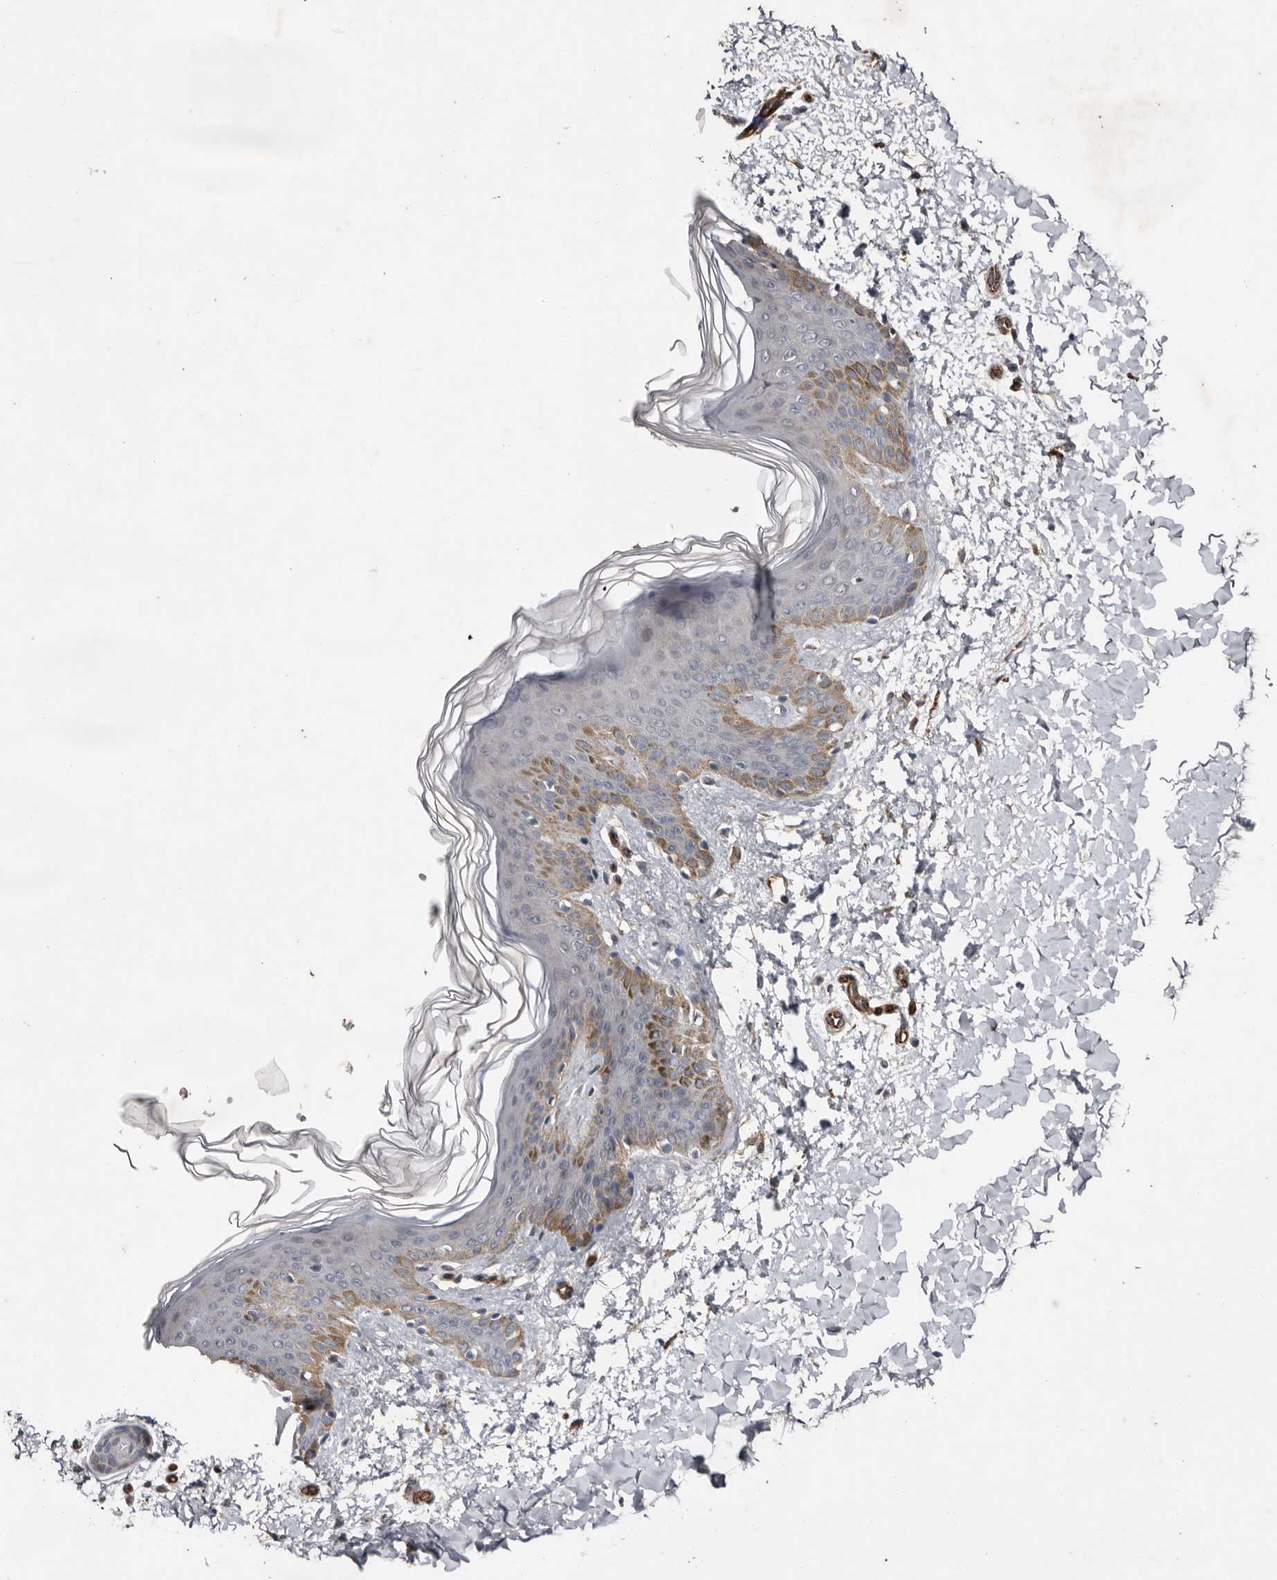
{"staining": {"intensity": "moderate", "quantity": "25%-75%", "location": "cytoplasmic/membranous"}, "tissue": "skin", "cell_type": "Fibroblasts", "image_type": "normal", "snomed": [{"axis": "morphology", "description": "Normal tissue, NOS"}, {"axis": "morphology", "description": "Neoplasm, benign, NOS"}, {"axis": "topography", "description": "Skin"}, {"axis": "topography", "description": "Soft tissue"}], "caption": "IHC image of unremarkable skin stained for a protein (brown), which displays medium levels of moderate cytoplasmic/membranous staining in about 25%-75% of fibroblasts.", "gene": "RANBP17", "patient": {"sex": "male", "age": 26}}